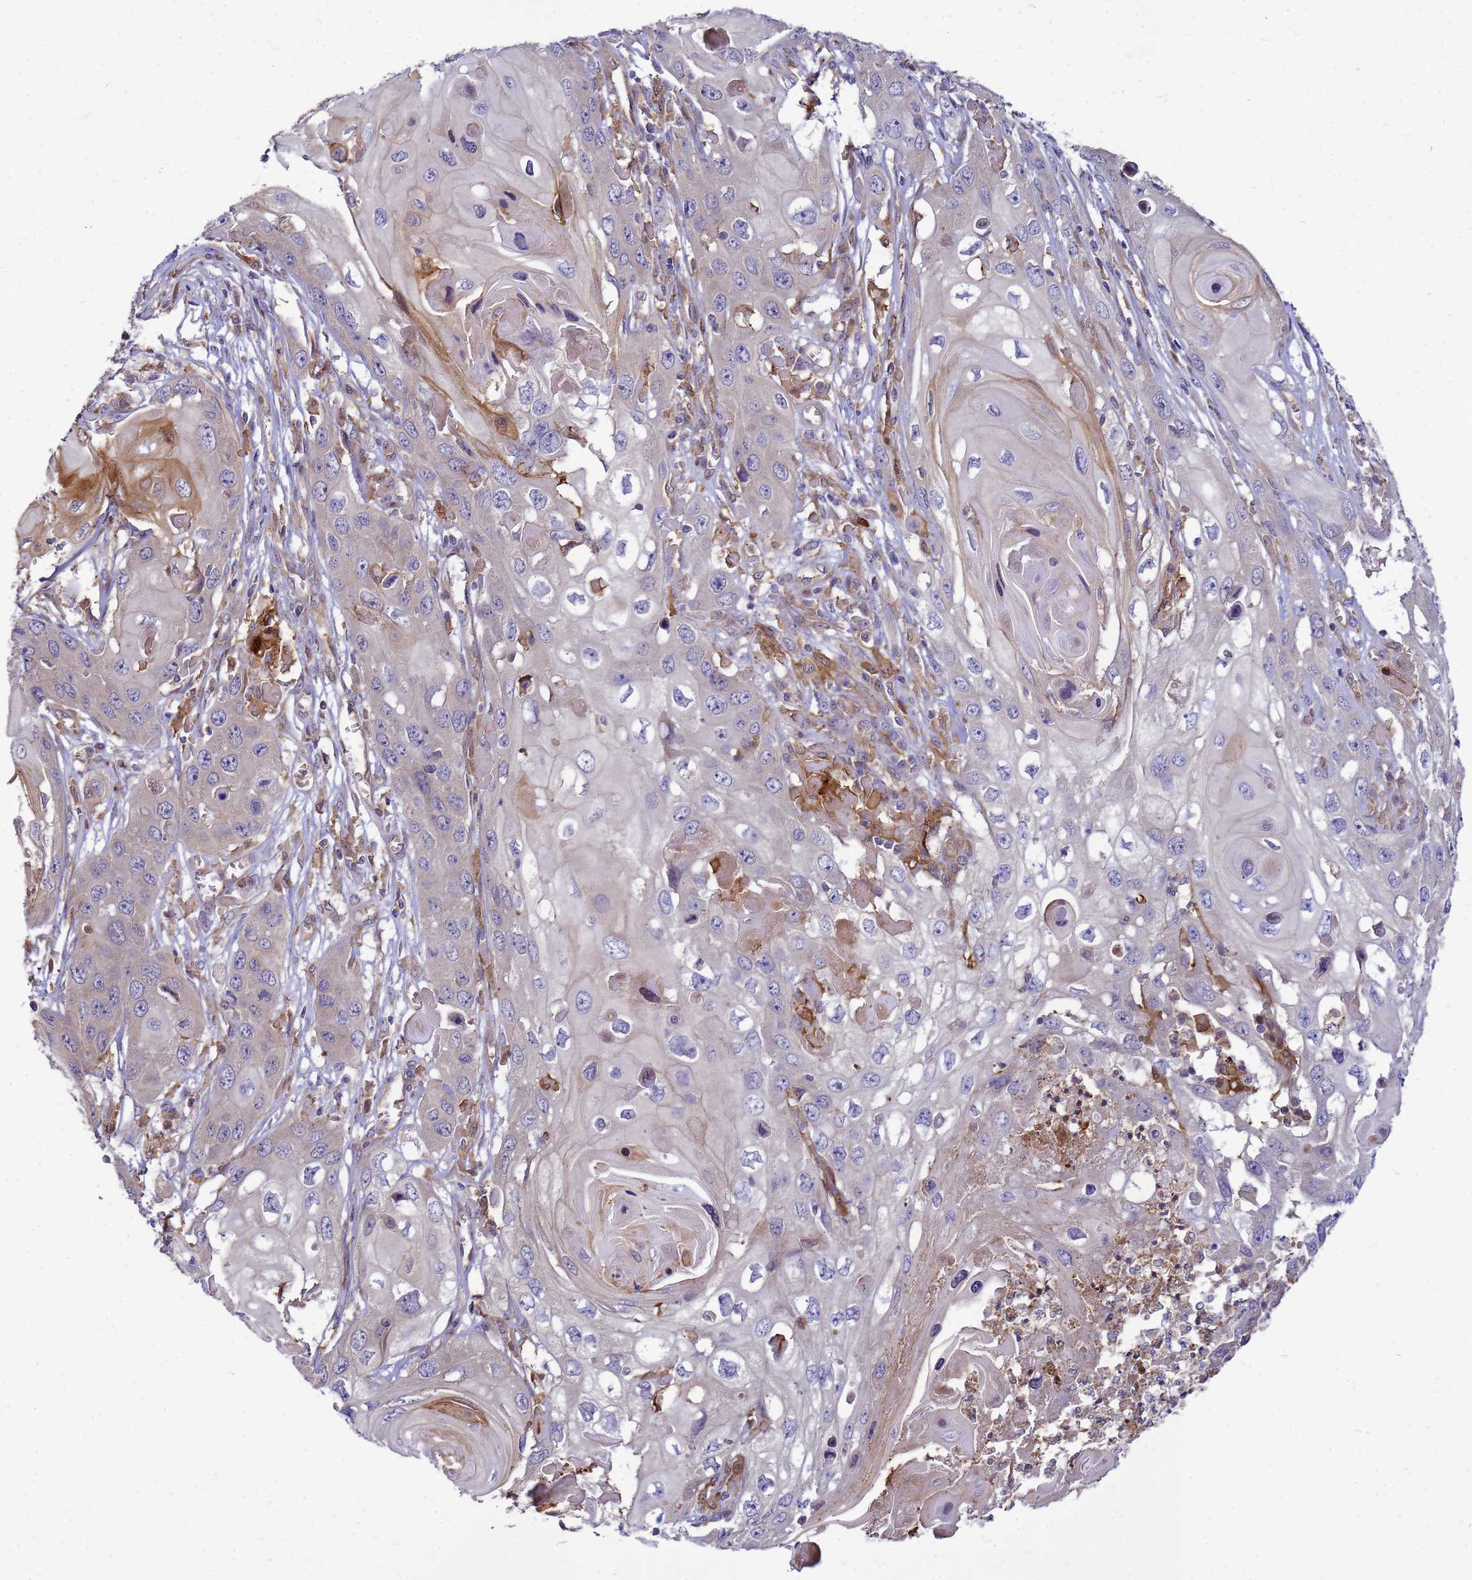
{"staining": {"intensity": "moderate", "quantity": "<25%", "location": "cytoplasmic/membranous"}, "tissue": "skin cancer", "cell_type": "Tumor cells", "image_type": "cancer", "snomed": [{"axis": "morphology", "description": "Squamous cell carcinoma, NOS"}, {"axis": "topography", "description": "Skin"}], "caption": "Protein staining of skin squamous cell carcinoma tissue exhibits moderate cytoplasmic/membranous staining in about <25% of tumor cells.", "gene": "RNF215", "patient": {"sex": "male", "age": 55}}